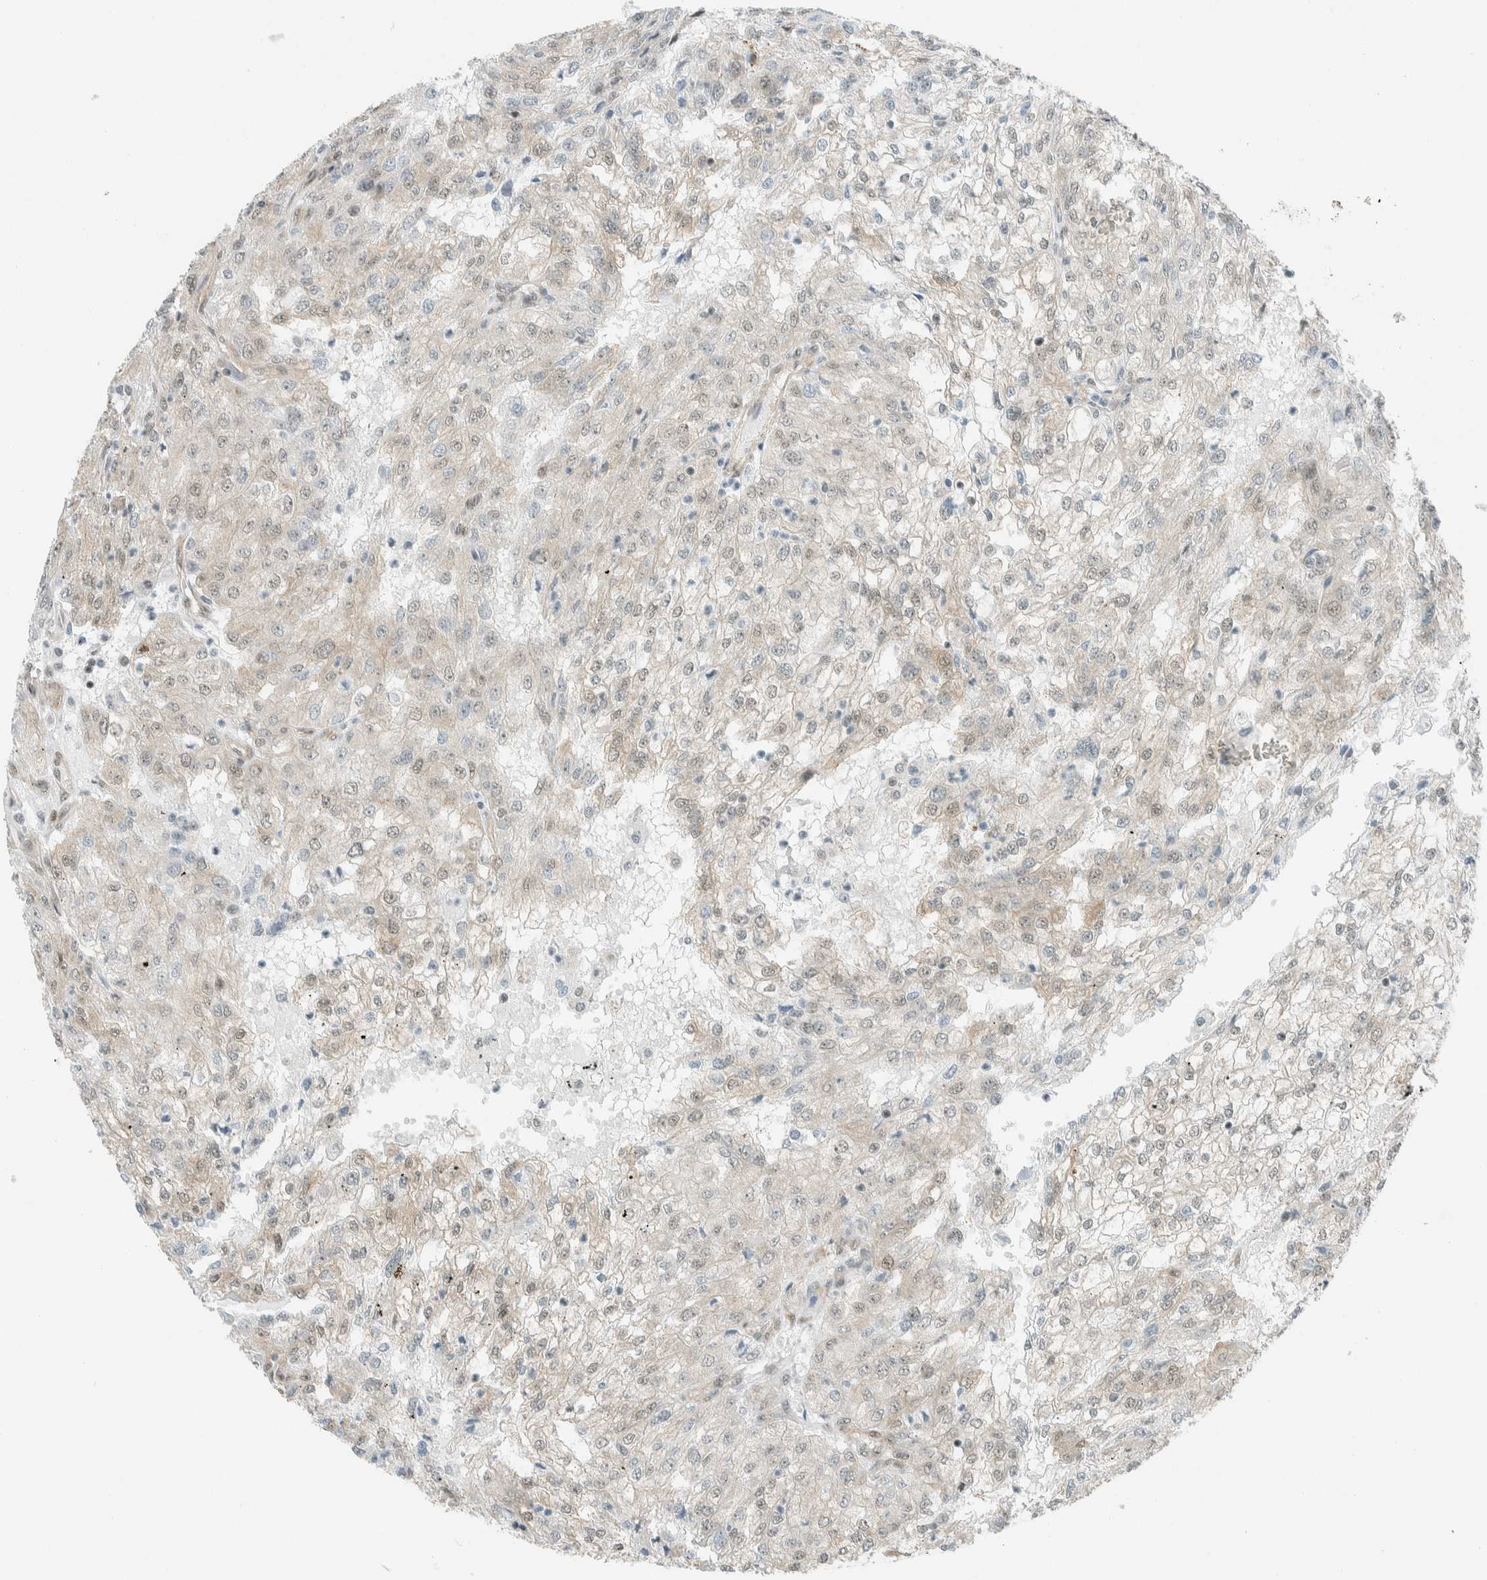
{"staining": {"intensity": "weak", "quantity": "25%-75%", "location": "cytoplasmic/membranous,nuclear"}, "tissue": "renal cancer", "cell_type": "Tumor cells", "image_type": "cancer", "snomed": [{"axis": "morphology", "description": "Adenocarcinoma, NOS"}, {"axis": "topography", "description": "Kidney"}], "caption": "A histopathology image showing weak cytoplasmic/membranous and nuclear positivity in approximately 25%-75% of tumor cells in adenocarcinoma (renal), as visualized by brown immunohistochemical staining.", "gene": "NIBAN2", "patient": {"sex": "female", "age": 54}}